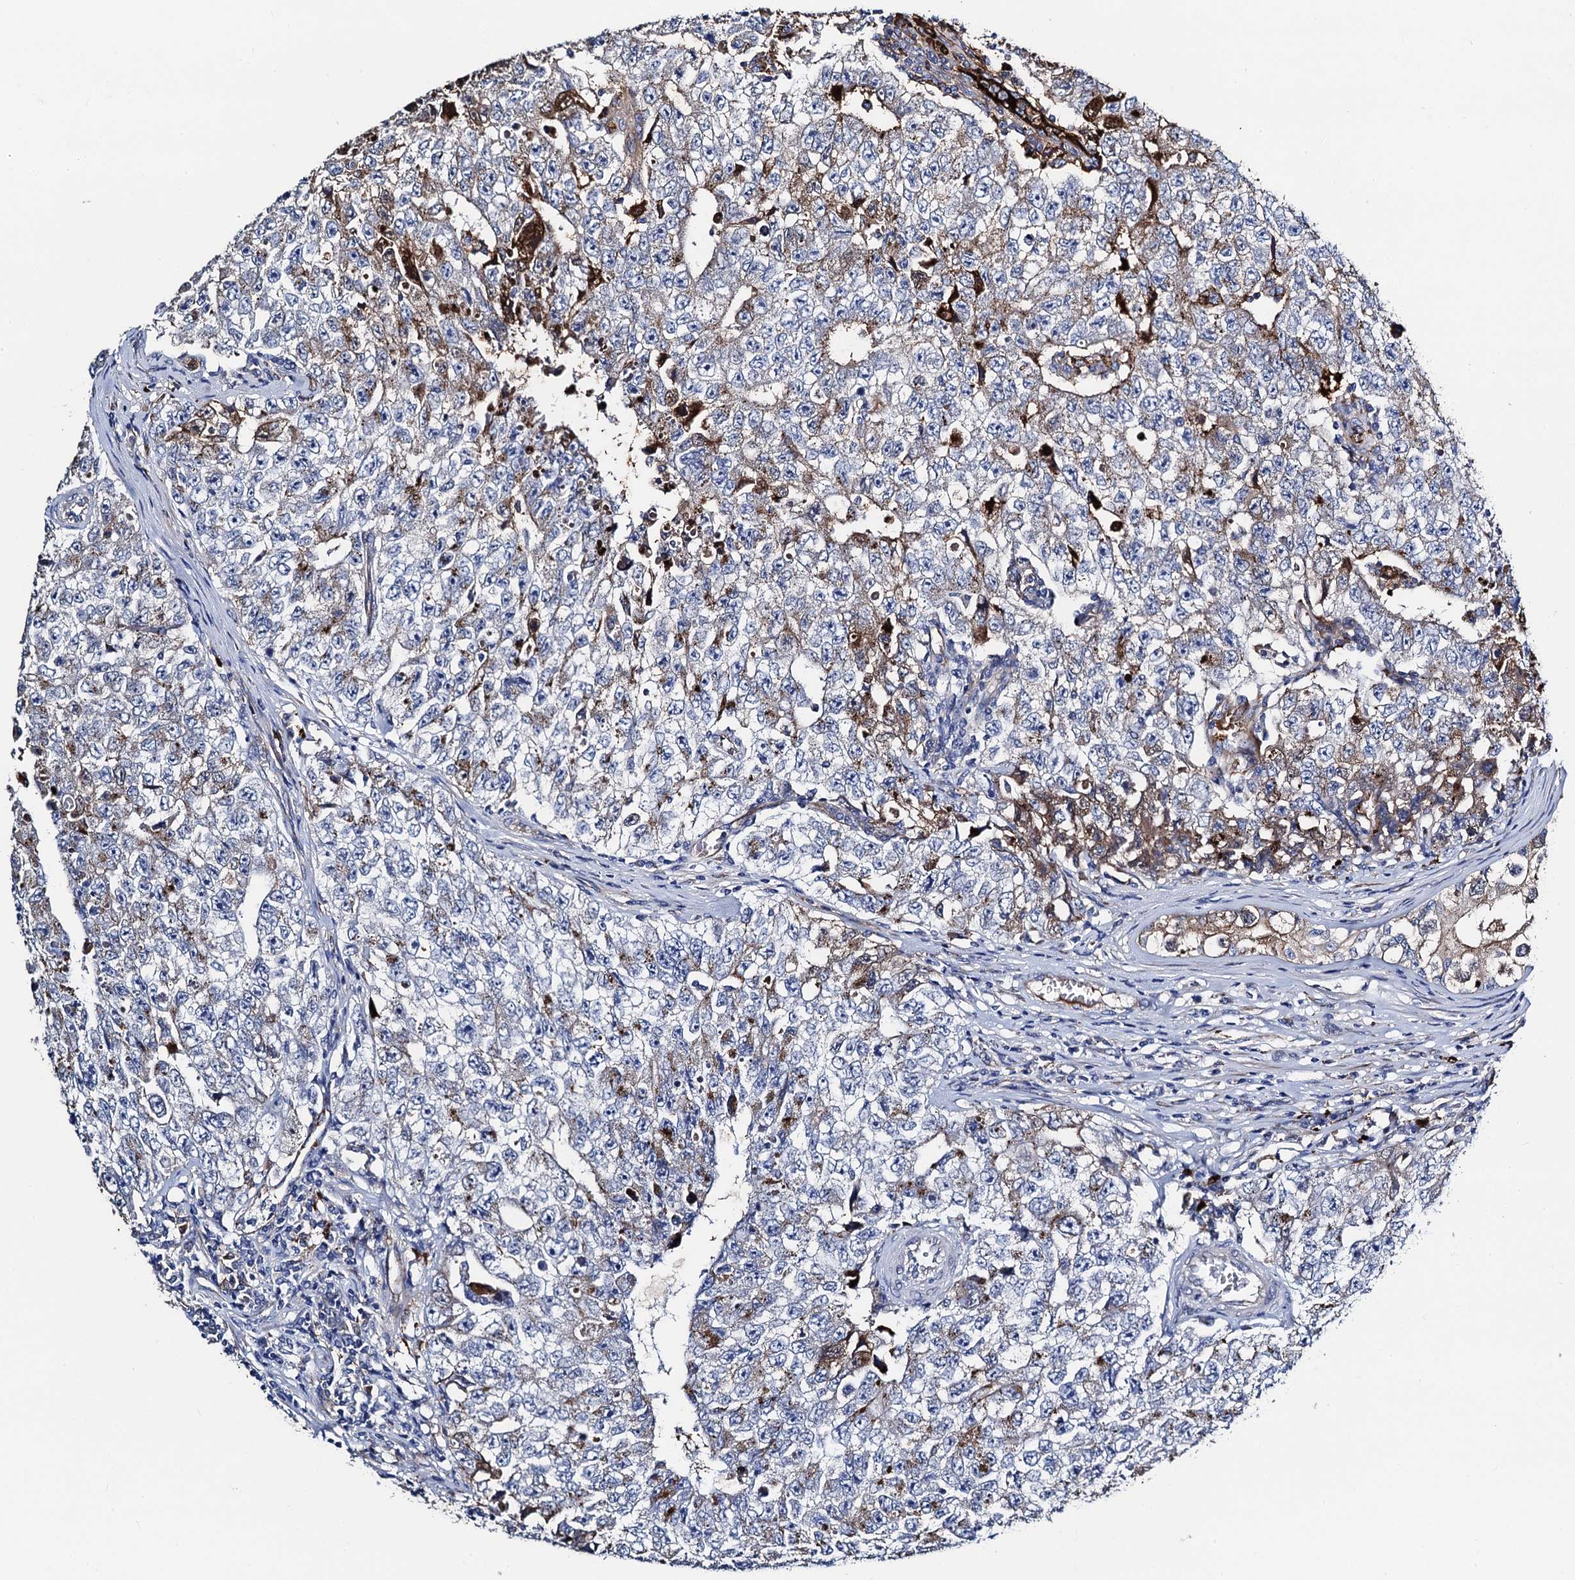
{"staining": {"intensity": "moderate", "quantity": "<25%", "location": "cytoplasmic/membranous"}, "tissue": "testis cancer", "cell_type": "Tumor cells", "image_type": "cancer", "snomed": [{"axis": "morphology", "description": "Carcinoma, Embryonal, NOS"}, {"axis": "topography", "description": "Testis"}], "caption": "The histopathology image displays a brown stain indicating the presence of a protein in the cytoplasmic/membranous of tumor cells in testis cancer (embryonal carcinoma). Immunohistochemistry (ihc) stains the protein in brown and the nuclei are stained blue.", "gene": "FREM3", "patient": {"sex": "male", "age": 17}}